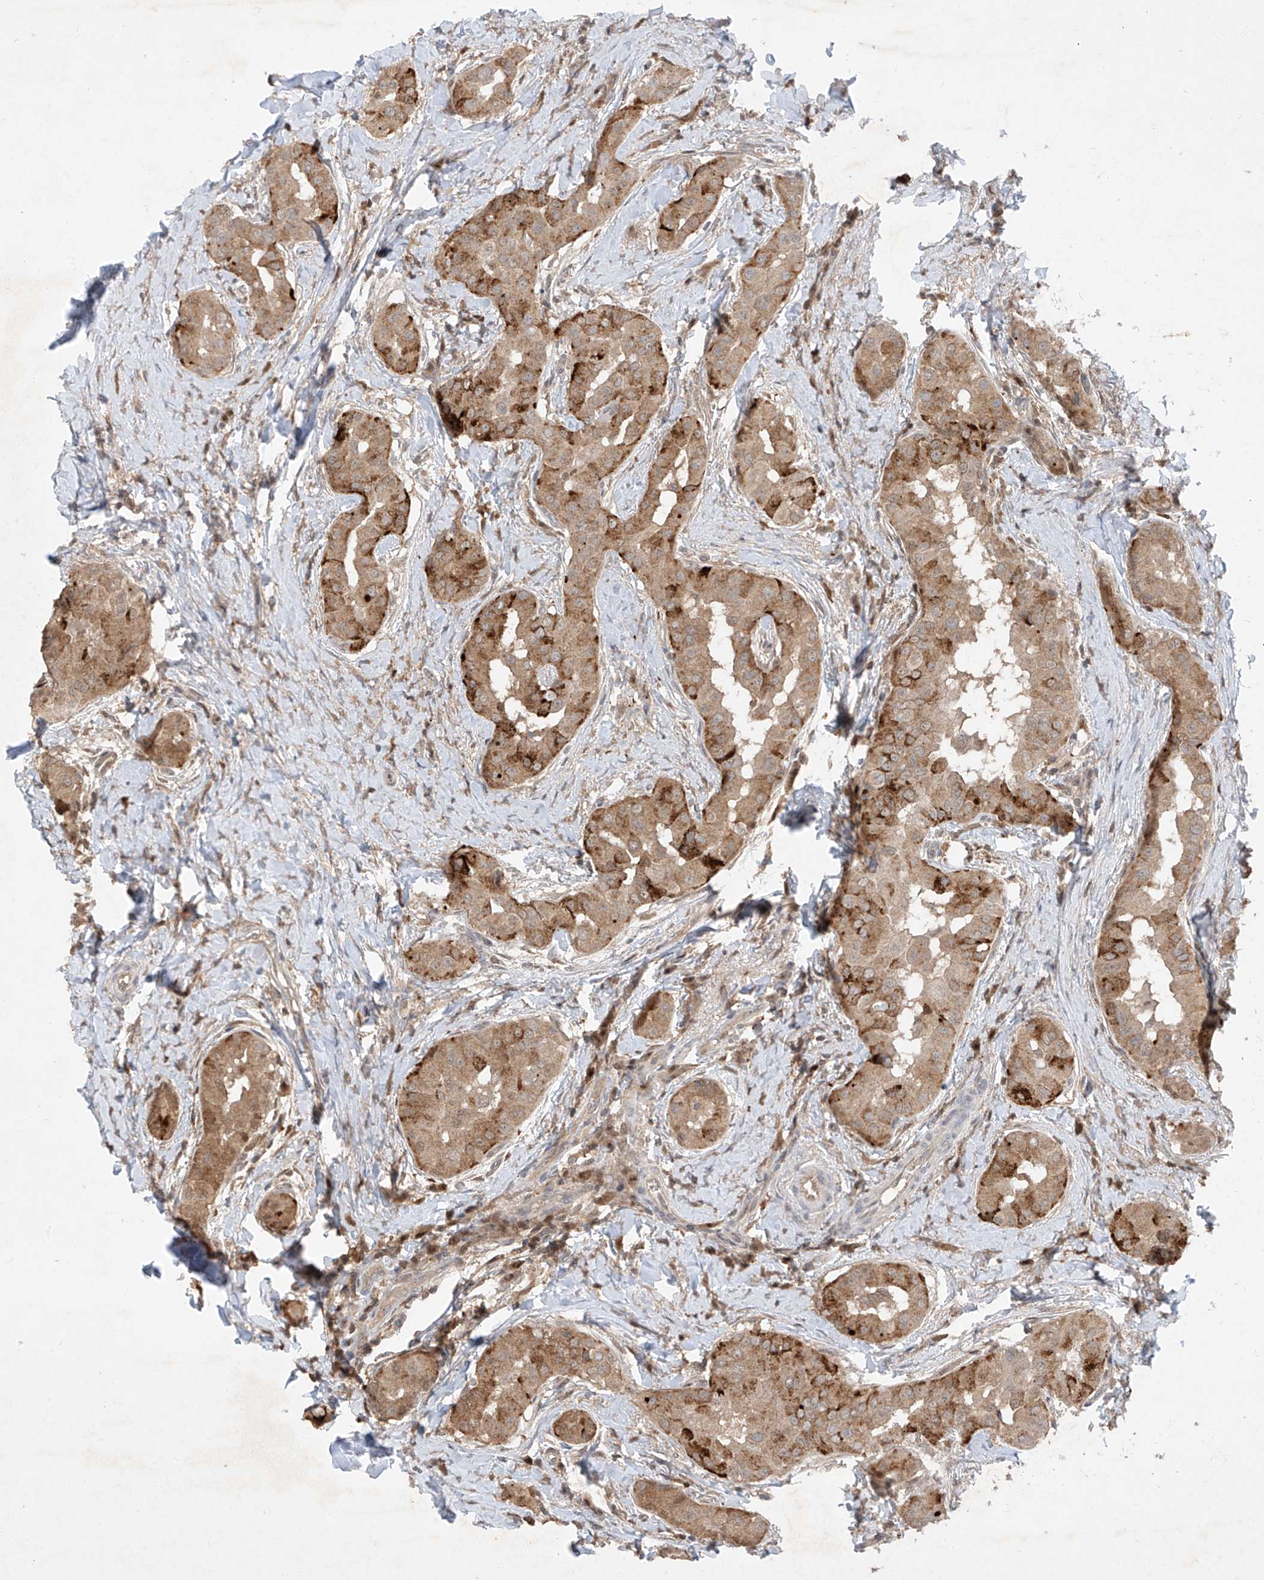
{"staining": {"intensity": "moderate", "quantity": "25%-75%", "location": "cytoplasmic/membranous"}, "tissue": "thyroid cancer", "cell_type": "Tumor cells", "image_type": "cancer", "snomed": [{"axis": "morphology", "description": "Papillary adenocarcinoma, NOS"}, {"axis": "topography", "description": "Thyroid gland"}], "caption": "An image of thyroid cancer stained for a protein exhibits moderate cytoplasmic/membranous brown staining in tumor cells.", "gene": "ZNF358", "patient": {"sex": "male", "age": 33}}